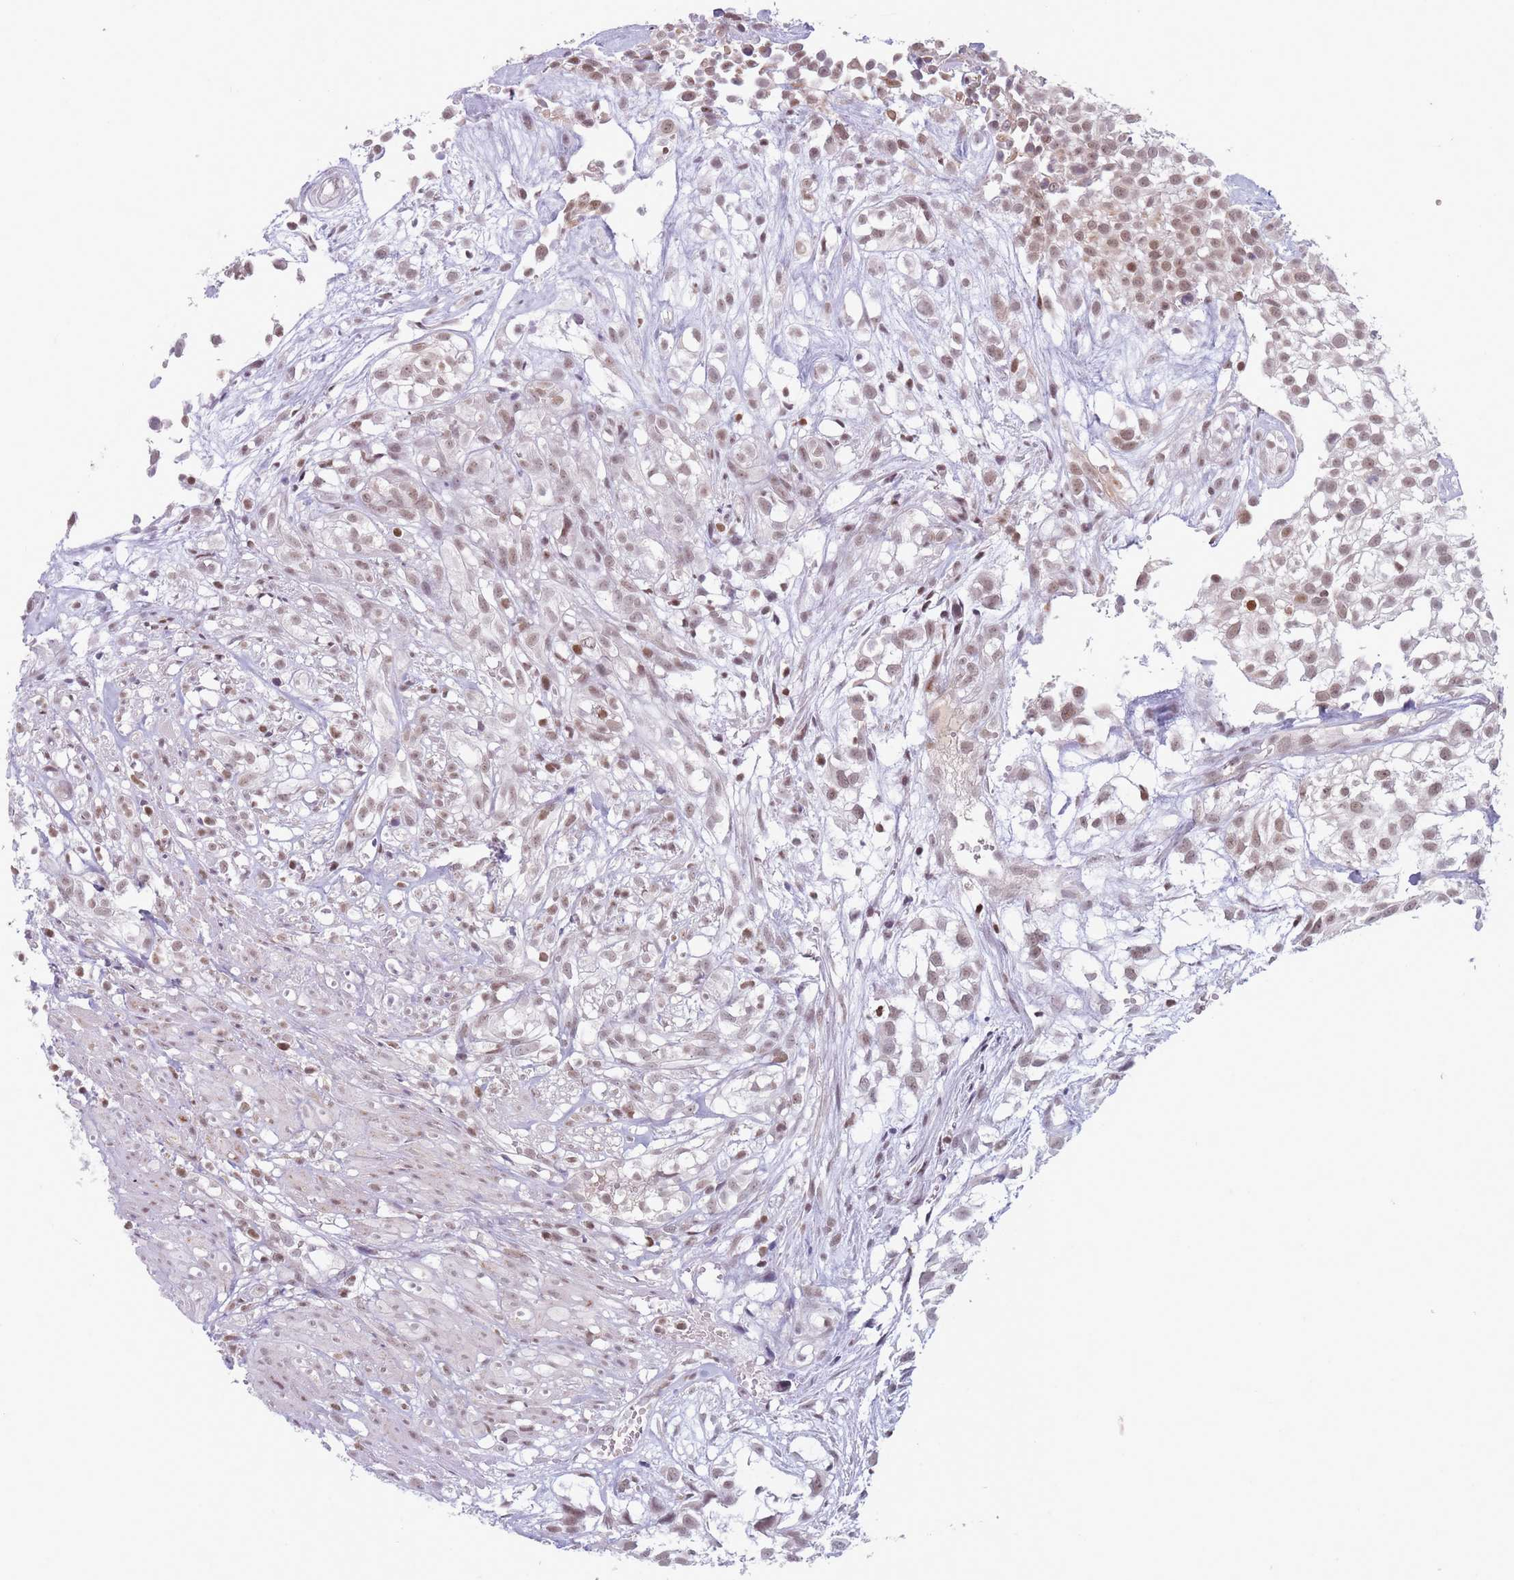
{"staining": {"intensity": "moderate", "quantity": ">75%", "location": "nuclear"}, "tissue": "urothelial cancer", "cell_type": "Tumor cells", "image_type": "cancer", "snomed": [{"axis": "morphology", "description": "Urothelial carcinoma, High grade"}, {"axis": "topography", "description": "Urinary bladder"}], "caption": "This photomicrograph reveals IHC staining of urothelial cancer, with medium moderate nuclear staining in about >75% of tumor cells.", "gene": "ARID3B", "patient": {"sex": "male", "age": 56}}